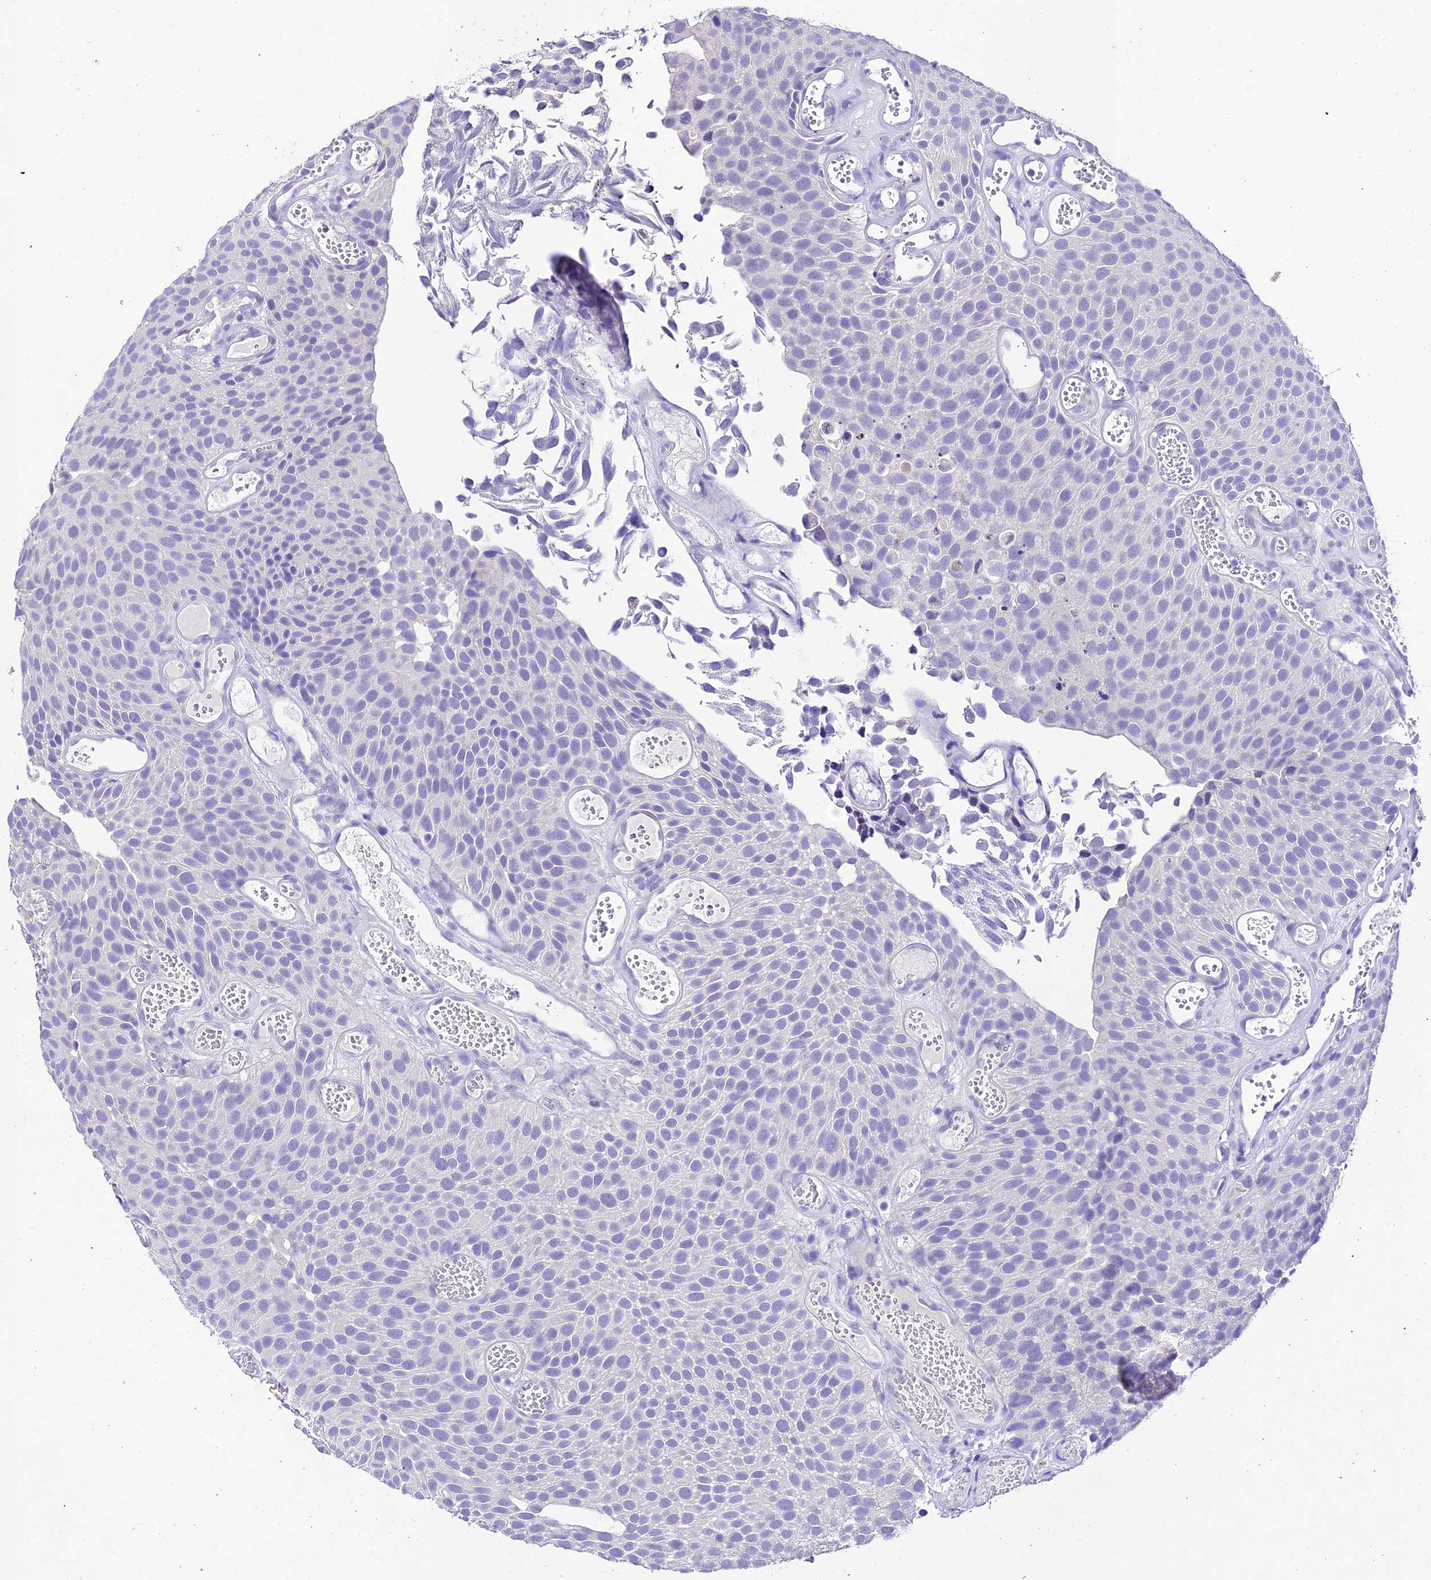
{"staining": {"intensity": "negative", "quantity": "none", "location": "none"}, "tissue": "urothelial cancer", "cell_type": "Tumor cells", "image_type": "cancer", "snomed": [{"axis": "morphology", "description": "Urothelial carcinoma, Low grade"}, {"axis": "topography", "description": "Urinary bladder"}], "caption": "IHC image of urothelial cancer stained for a protein (brown), which displays no expression in tumor cells.", "gene": "NLRP6", "patient": {"sex": "male", "age": 89}}